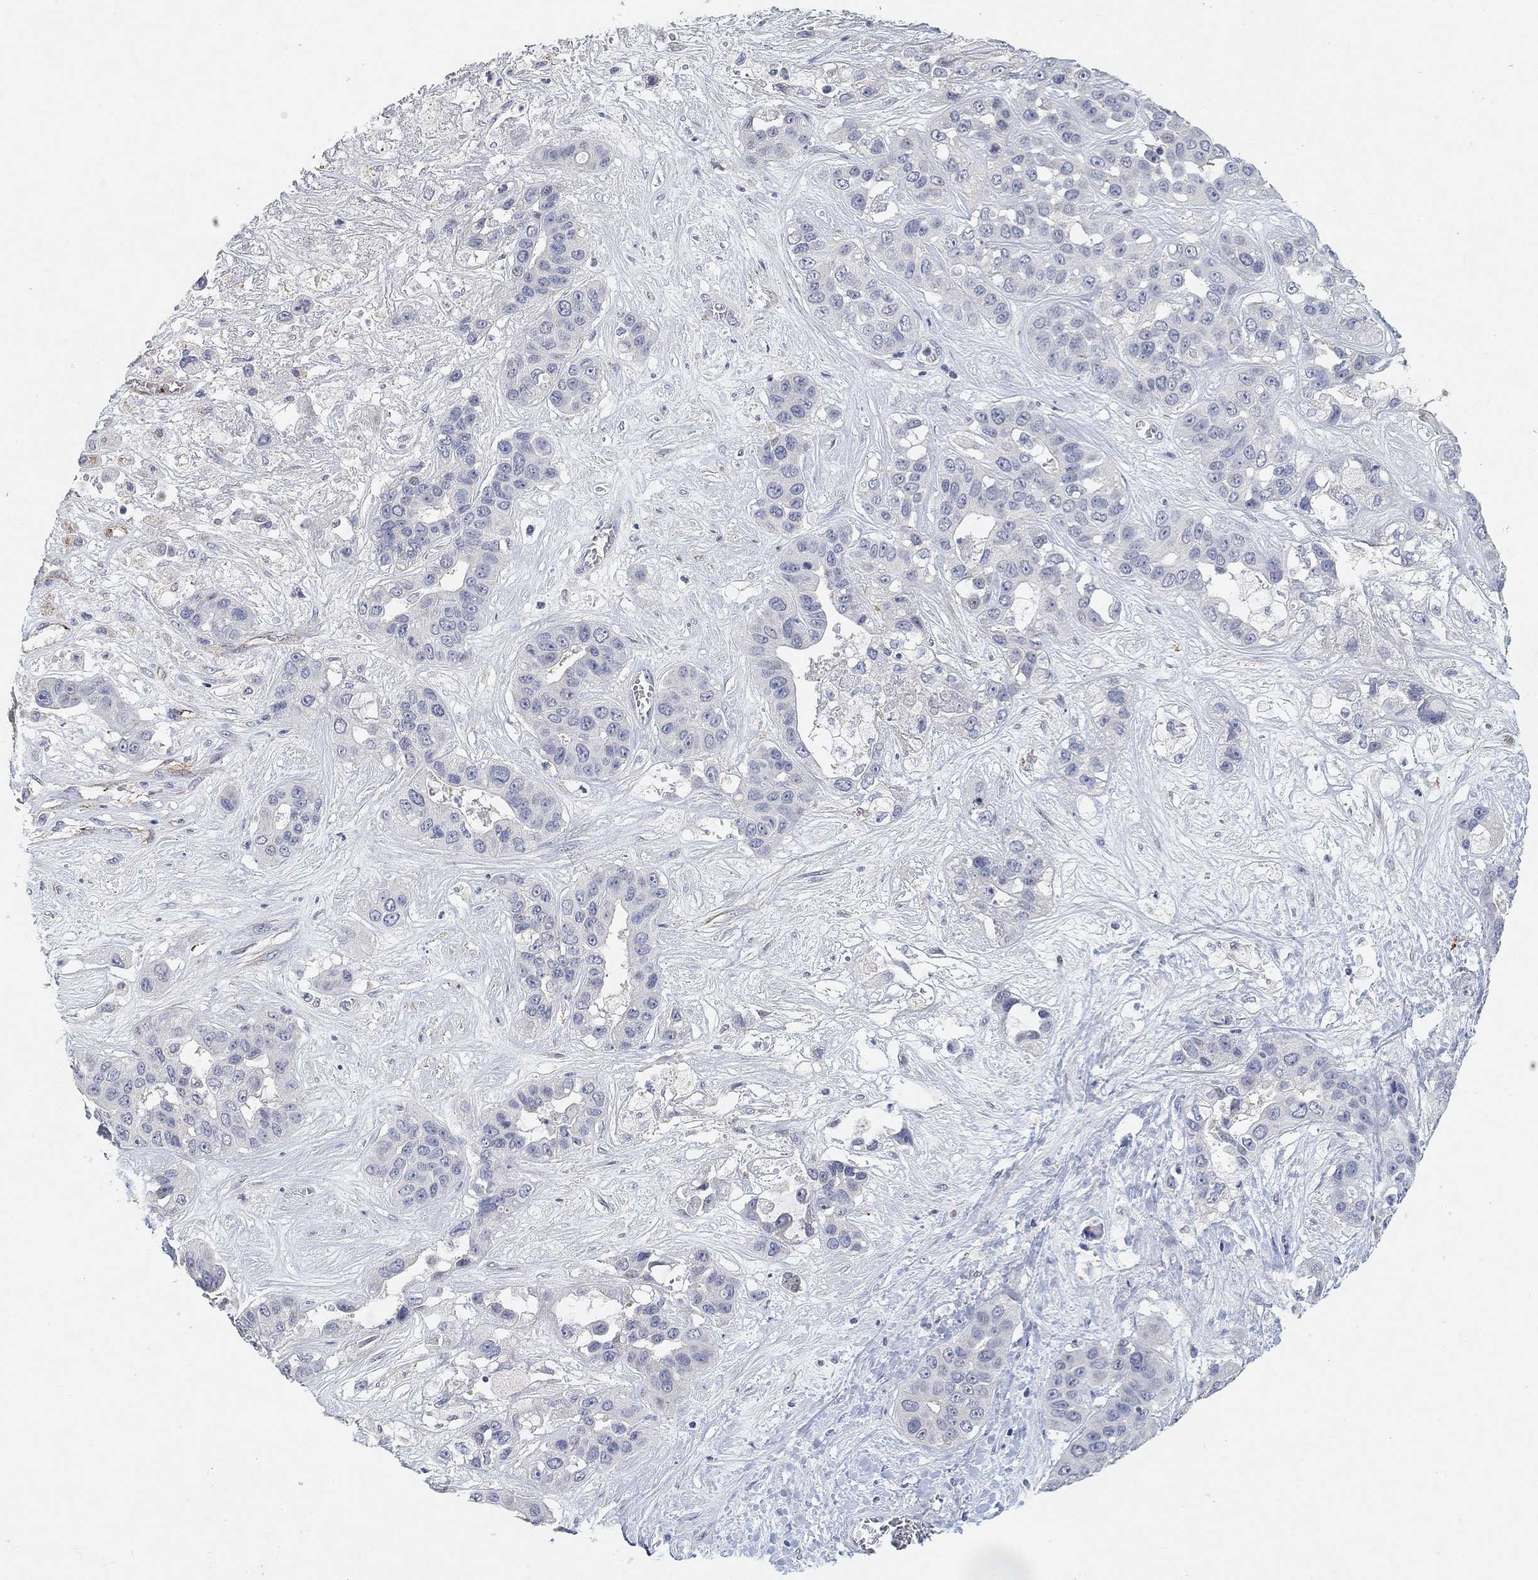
{"staining": {"intensity": "negative", "quantity": "none", "location": "none"}, "tissue": "liver cancer", "cell_type": "Tumor cells", "image_type": "cancer", "snomed": [{"axis": "morphology", "description": "Cholangiocarcinoma"}, {"axis": "topography", "description": "Liver"}], "caption": "Protein analysis of liver cancer (cholangiocarcinoma) displays no significant expression in tumor cells. (DAB (3,3'-diaminobenzidine) immunohistochemistry (IHC) visualized using brightfield microscopy, high magnification).", "gene": "VAT1L", "patient": {"sex": "female", "age": 52}}